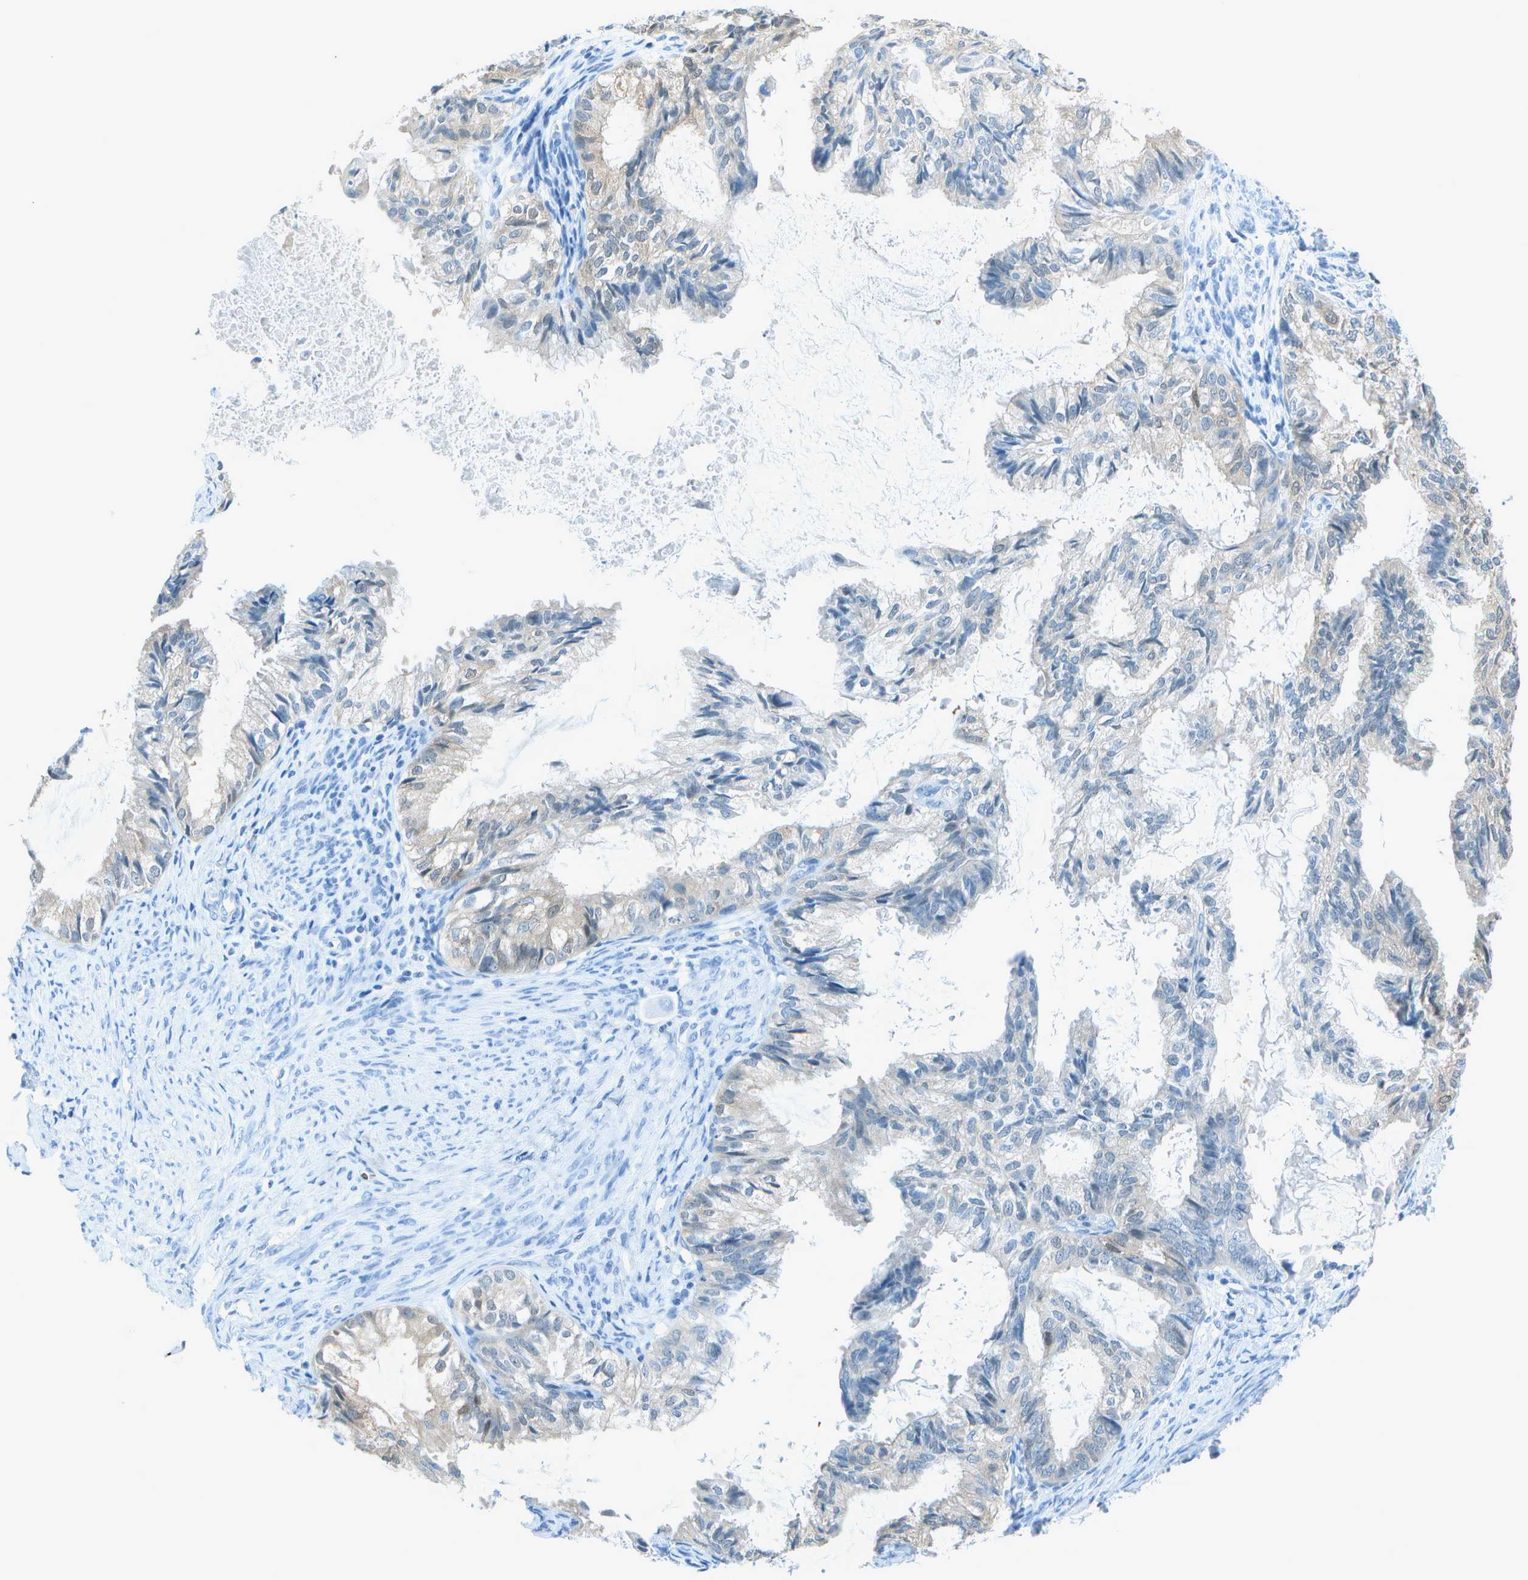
{"staining": {"intensity": "weak", "quantity": "<25%", "location": "cytoplasmic/membranous"}, "tissue": "cervical cancer", "cell_type": "Tumor cells", "image_type": "cancer", "snomed": [{"axis": "morphology", "description": "Normal tissue, NOS"}, {"axis": "morphology", "description": "Adenocarcinoma, NOS"}, {"axis": "topography", "description": "Cervix"}, {"axis": "topography", "description": "Endometrium"}], "caption": "This is a micrograph of immunohistochemistry staining of adenocarcinoma (cervical), which shows no expression in tumor cells. (DAB IHC, high magnification).", "gene": "ASL", "patient": {"sex": "female", "age": 86}}